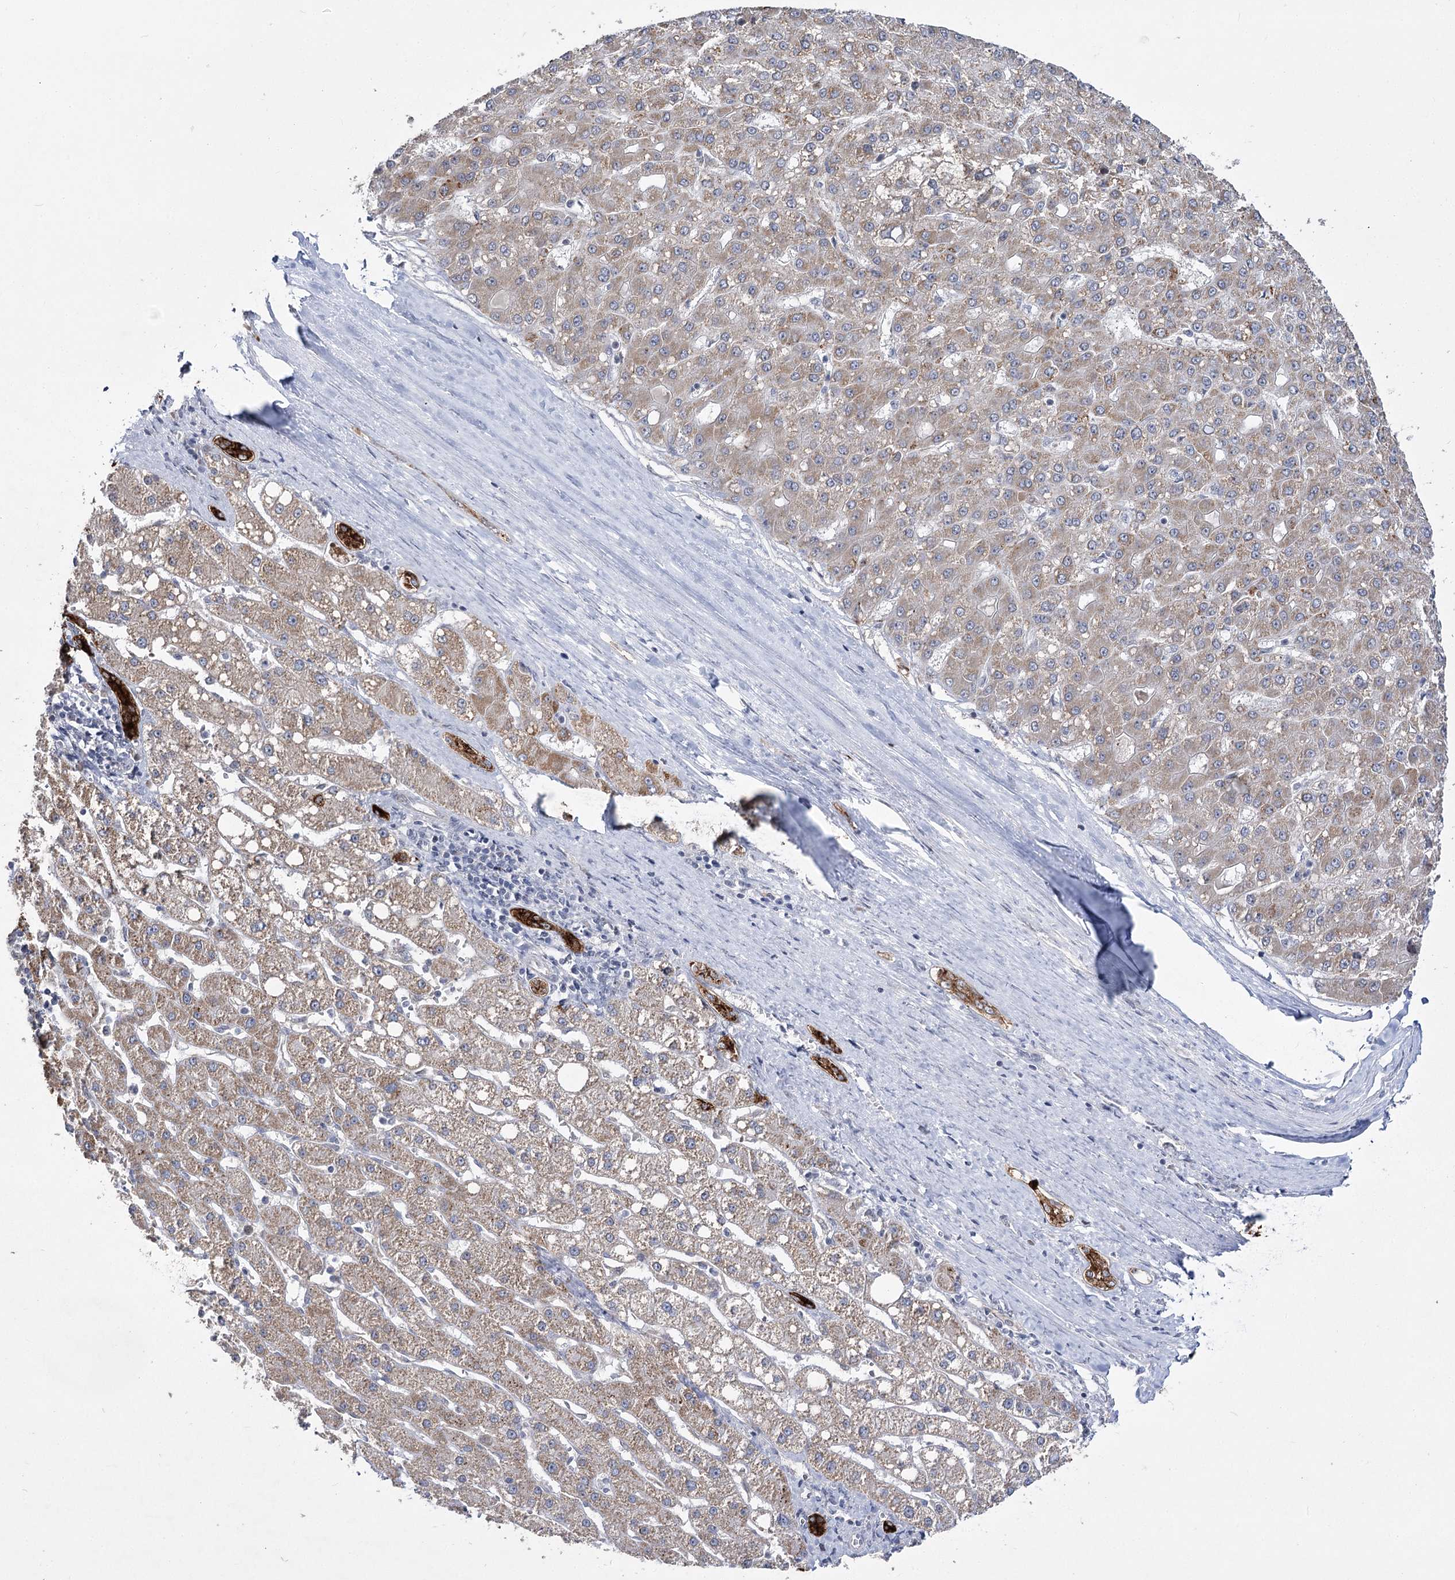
{"staining": {"intensity": "weak", "quantity": ">75%", "location": "cytoplasmic/membranous"}, "tissue": "liver cancer", "cell_type": "Tumor cells", "image_type": "cancer", "snomed": [{"axis": "morphology", "description": "Carcinoma, Hepatocellular, NOS"}, {"axis": "topography", "description": "Liver"}], "caption": "A brown stain labels weak cytoplasmic/membranous expression of a protein in liver cancer tumor cells.", "gene": "PHYHIPL", "patient": {"sex": "male", "age": 67}}